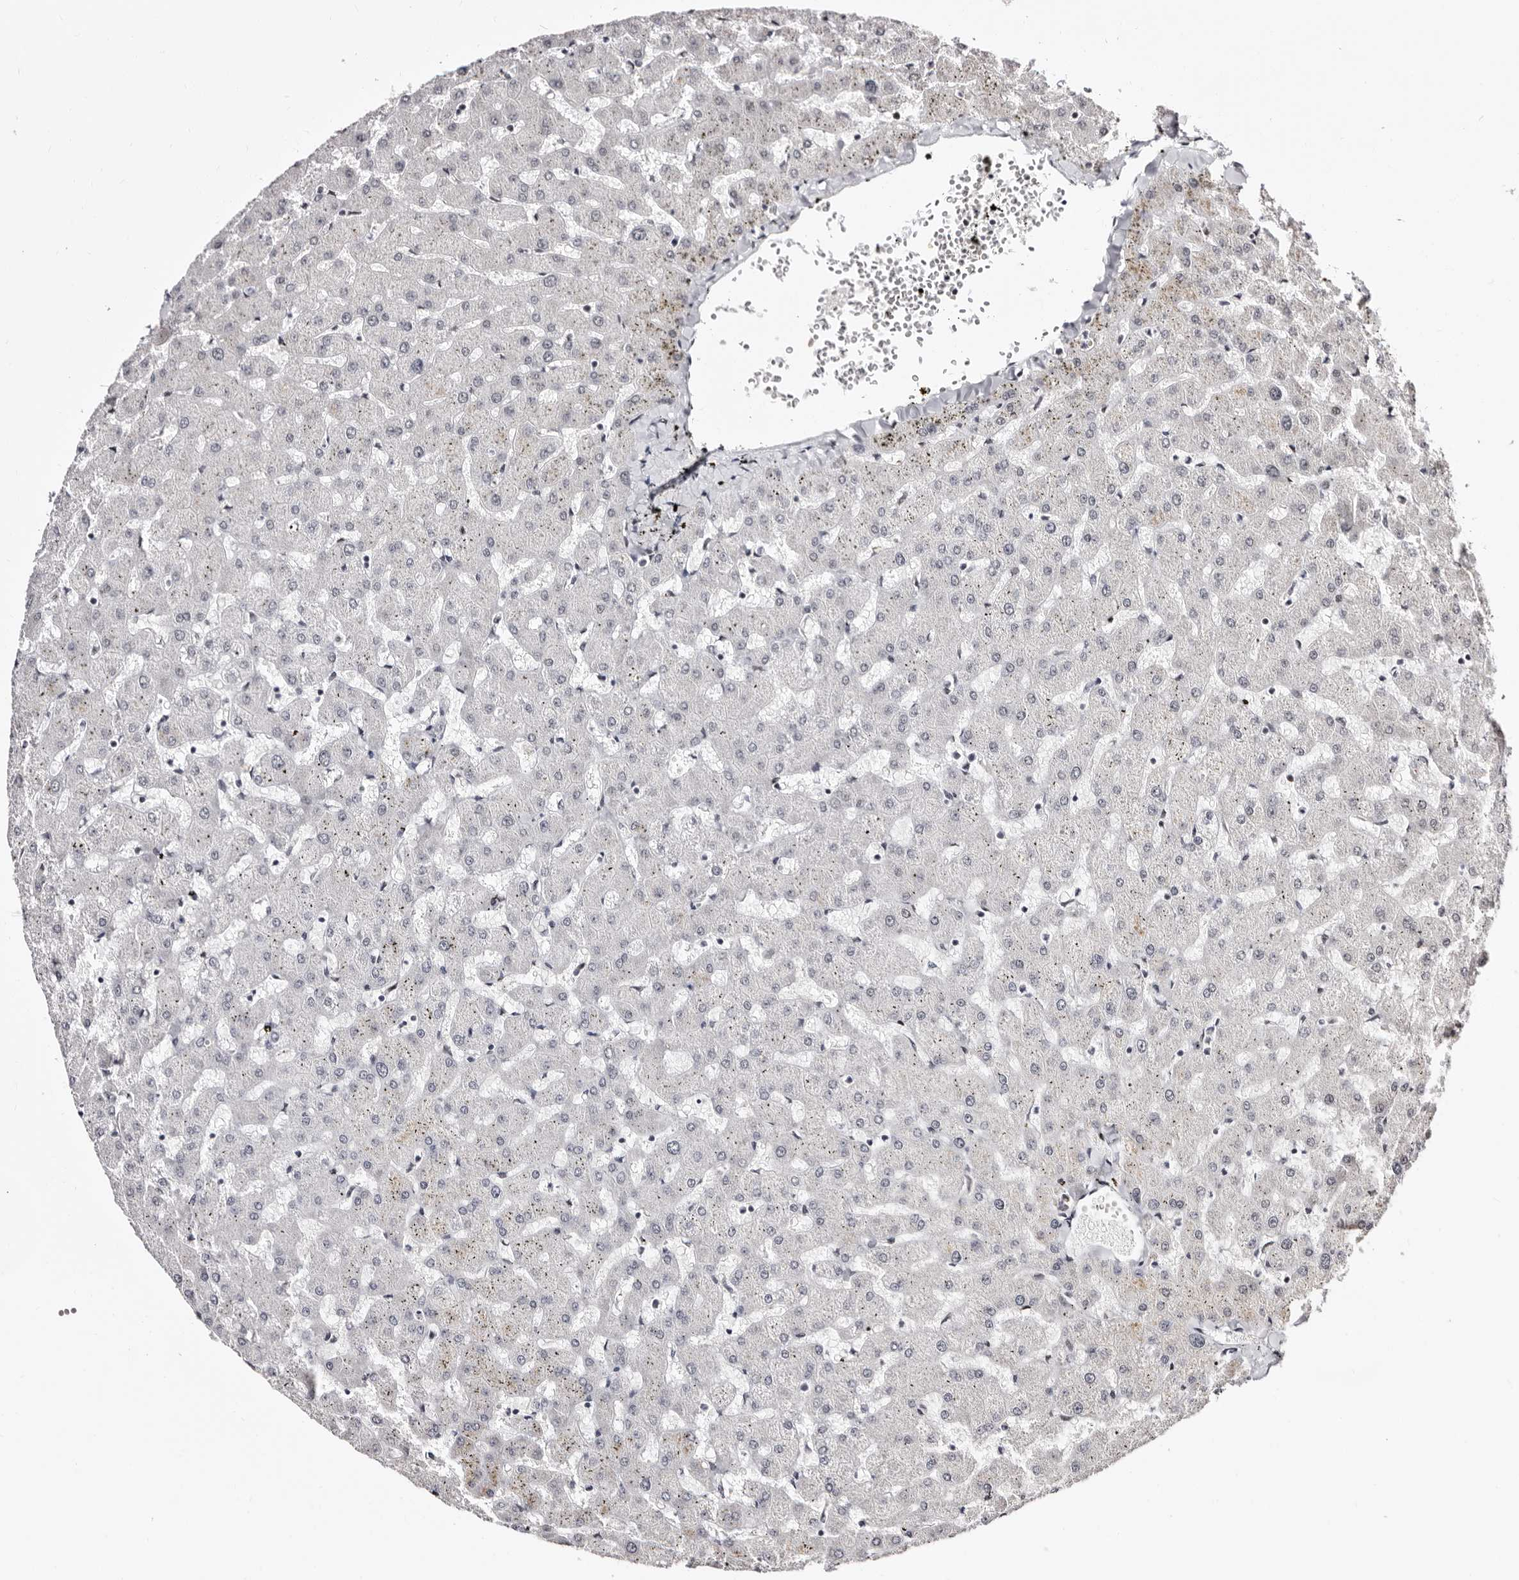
{"staining": {"intensity": "negative", "quantity": "none", "location": "none"}, "tissue": "liver", "cell_type": "Cholangiocytes", "image_type": "normal", "snomed": [{"axis": "morphology", "description": "Normal tissue, NOS"}, {"axis": "topography", "description": "Liver"}], "caption": "Liver stained for a protein using immunohistochemistry (IHC) shows no expression cholangiocytes.", "gene": "ANAPC11", "patient": {"sex": "female", "age": 63}}